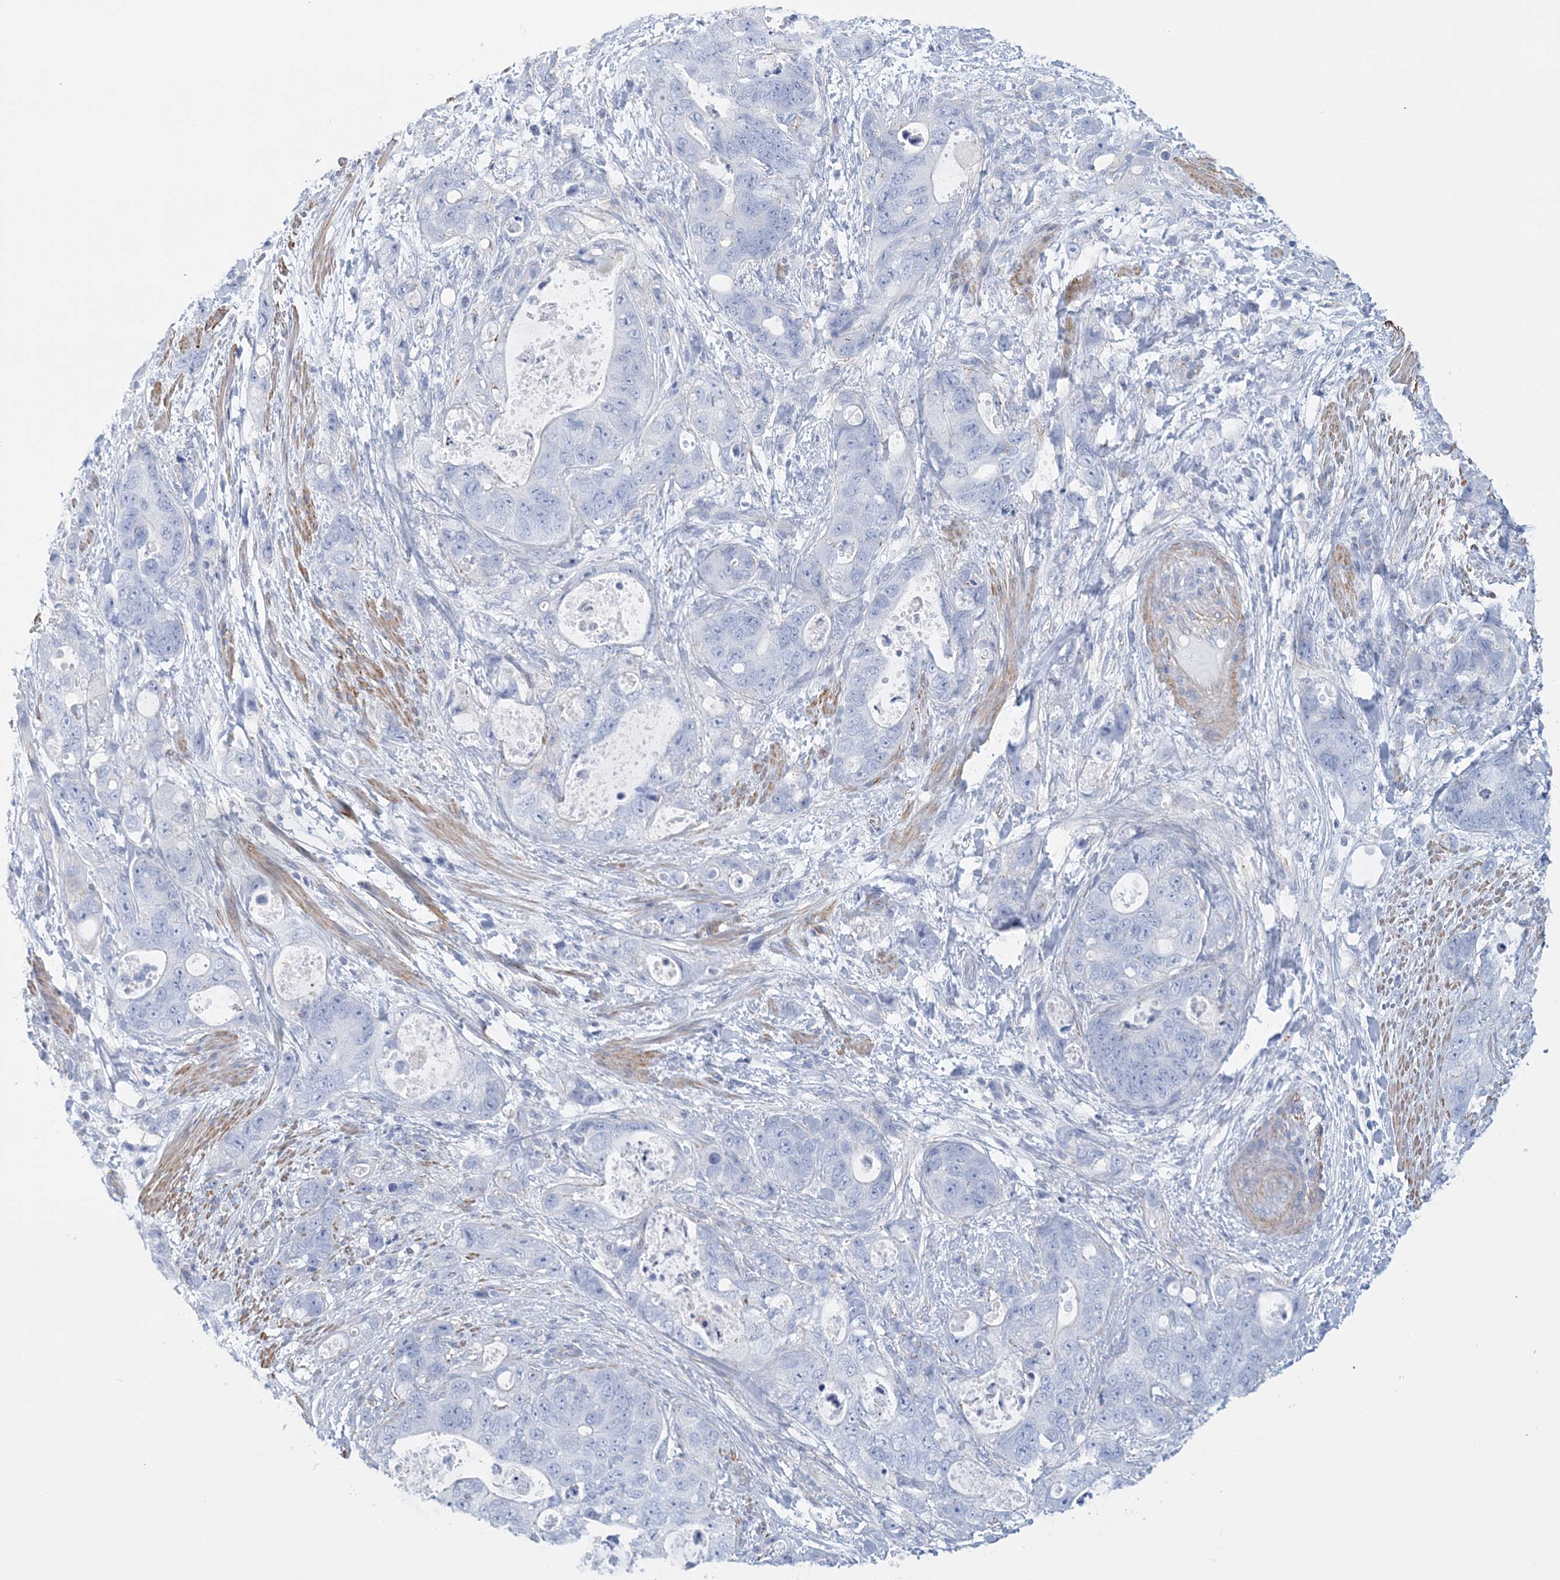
{"staining": {"intensity": "negative", "quantity": "none", "location": "none"}, "tissue": "stomach cancer", "cell_type": "Tumor cells", "image_type": "cancer", "snomed": [{"axis": "morphology", "description": "Adenocarcinoma, NOS"}, {"axis": "topography", "description": "Stomach"}], "caption": "Histopathology image shows no significant protein positivity in tumor cells of stomach cancer.", "gene": "C11orf21", "patient": {"sex": "female", "age": 89}}